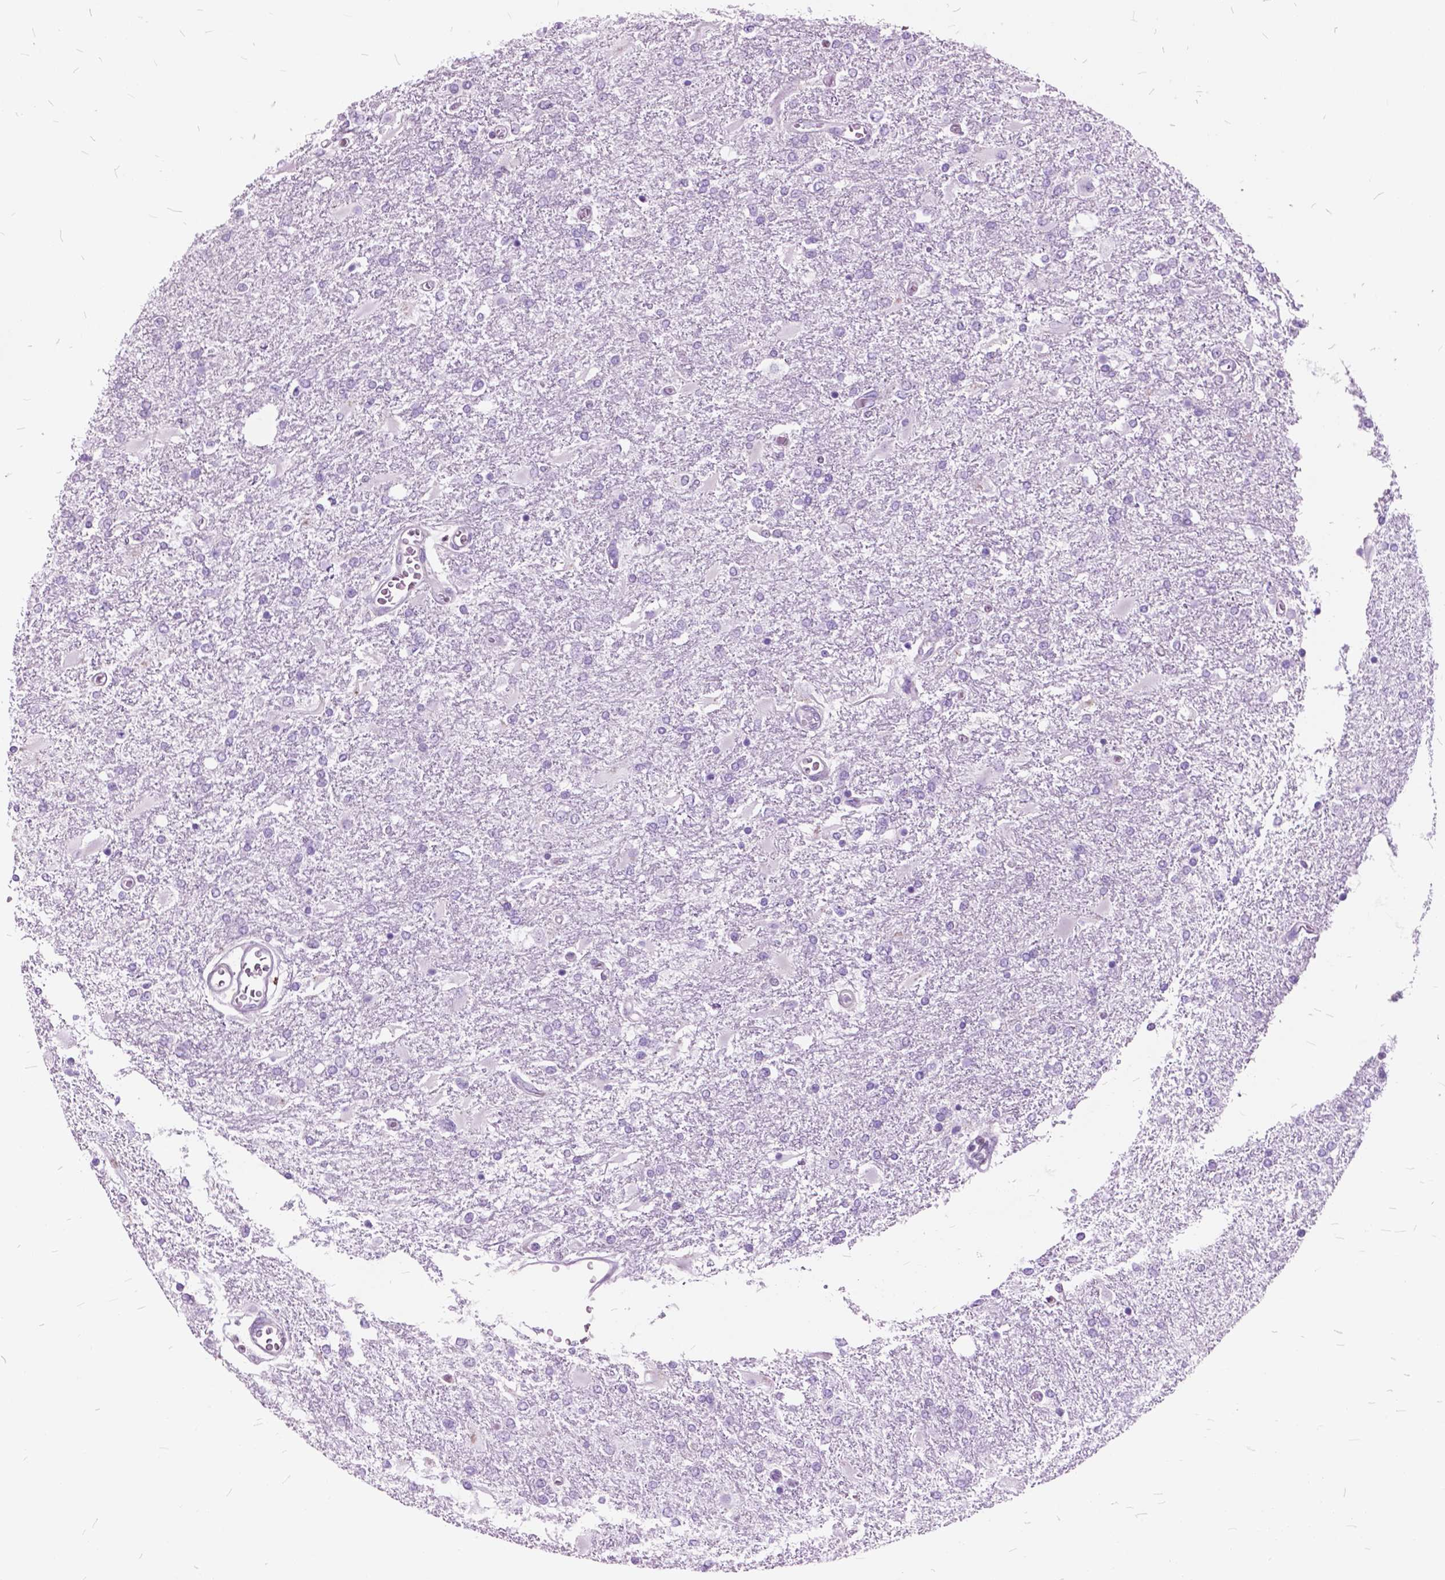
{"staining": {"intensity": "negative", "quantity": "none", "location": "none"}, "tissue": "glioma", "cell_type": "Tumor cells", "image_type": "cancer", "snomed": [{"axis": "morphology", "description": "Glioma, malignant, High grade"}, {"axis": "topography", "description": "Cerebral cortex"}], "caption": "Protein analysis of glioma exhibits no significant expression in tumor cells.", "gene": "SP140", "patient": {"sex": "male", "age": 79}}